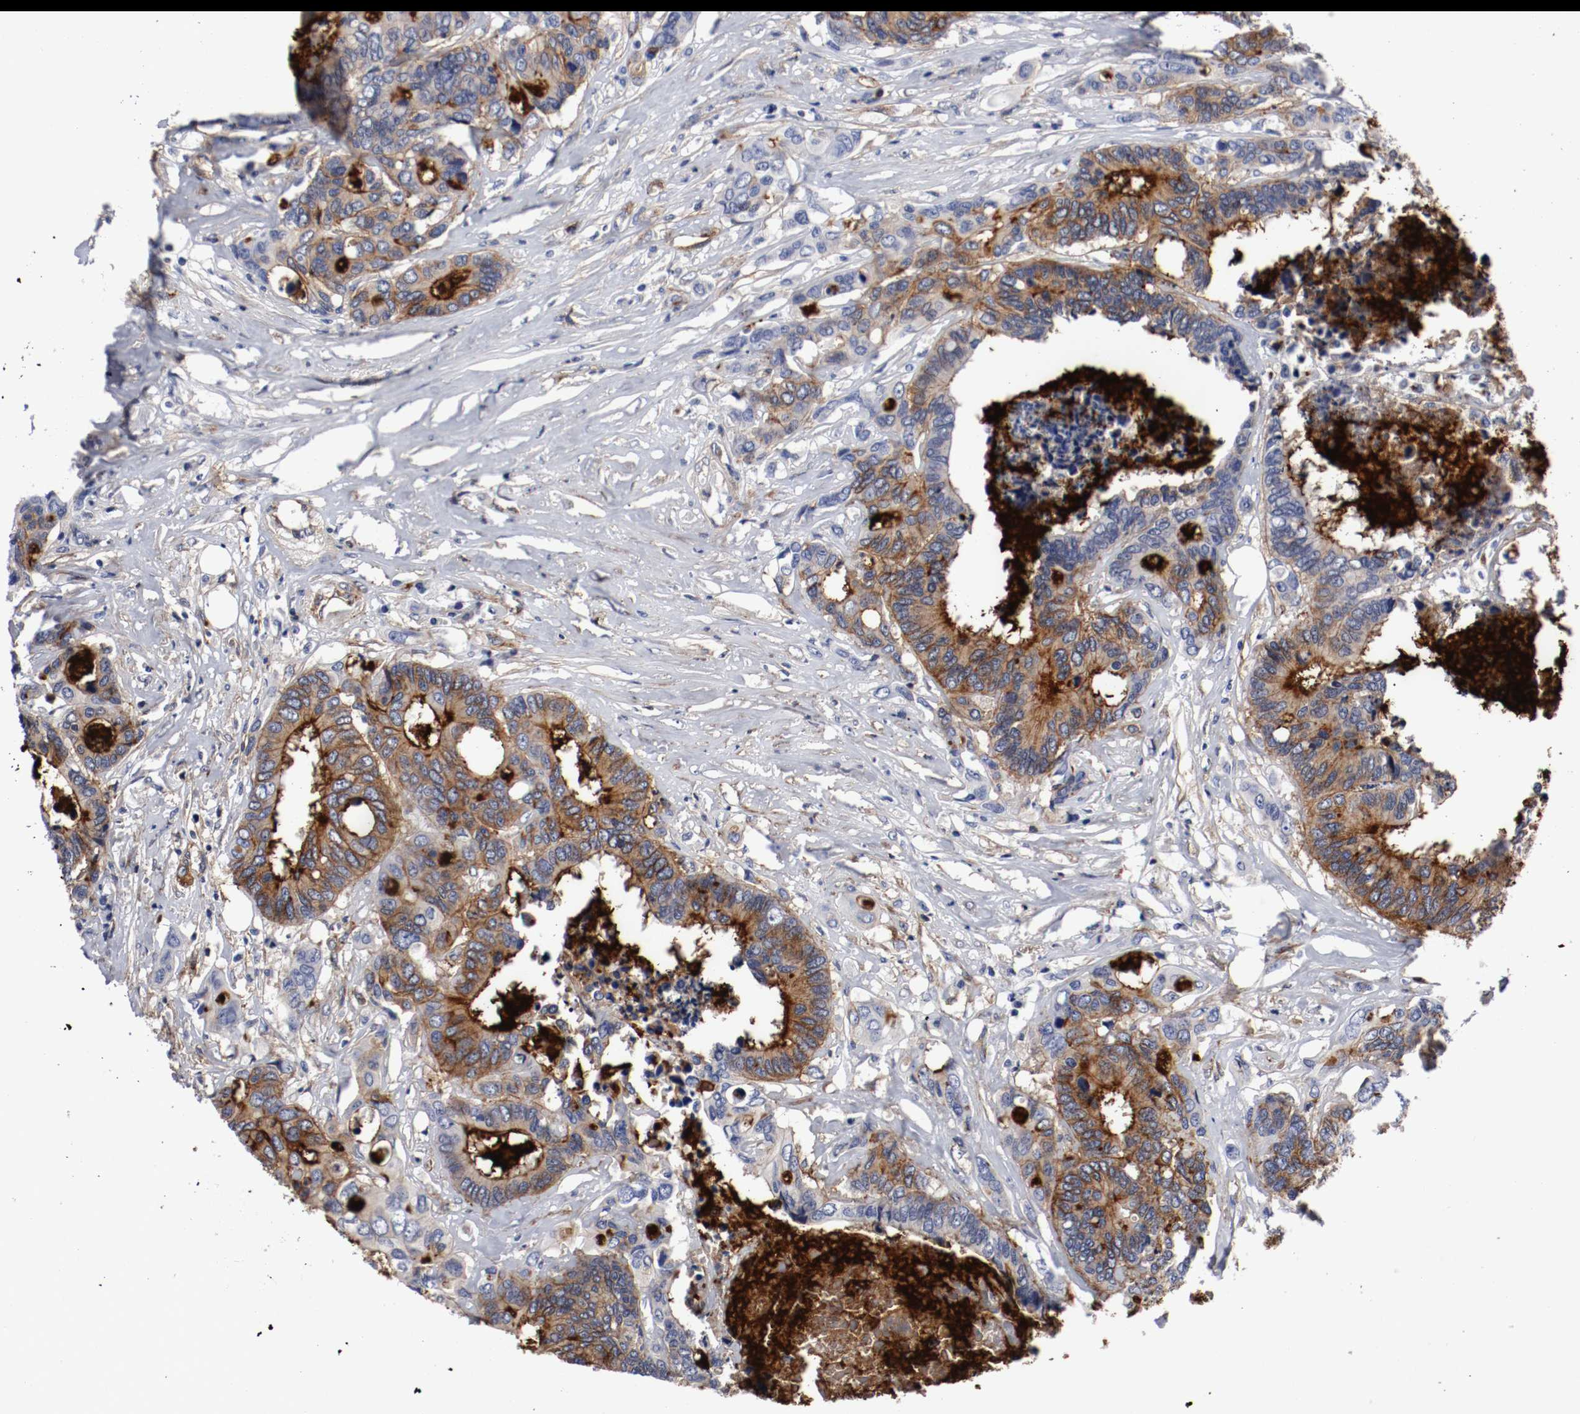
{"staining": {"intensity": "strong", "quantity": "25%-75%", "location": "cytoplasmic/membranous"}, "tissue": "colorectal cancer", "cell_type": "Tumor cells", "image_type": "cancer", "snomed": [{"axis": "morphology", "description": "Adenocarcinoma, NOS"}, {"axis": "topography", "description": "Rectum"}], "caption": "Colorectal adenocarcinoma tissue shows strong cytoplasmic/membranous positivity in approximately 25%-75% of tumor cells", "gene": "IFITM1", "patient": {"sex": "male", "age": 55}}